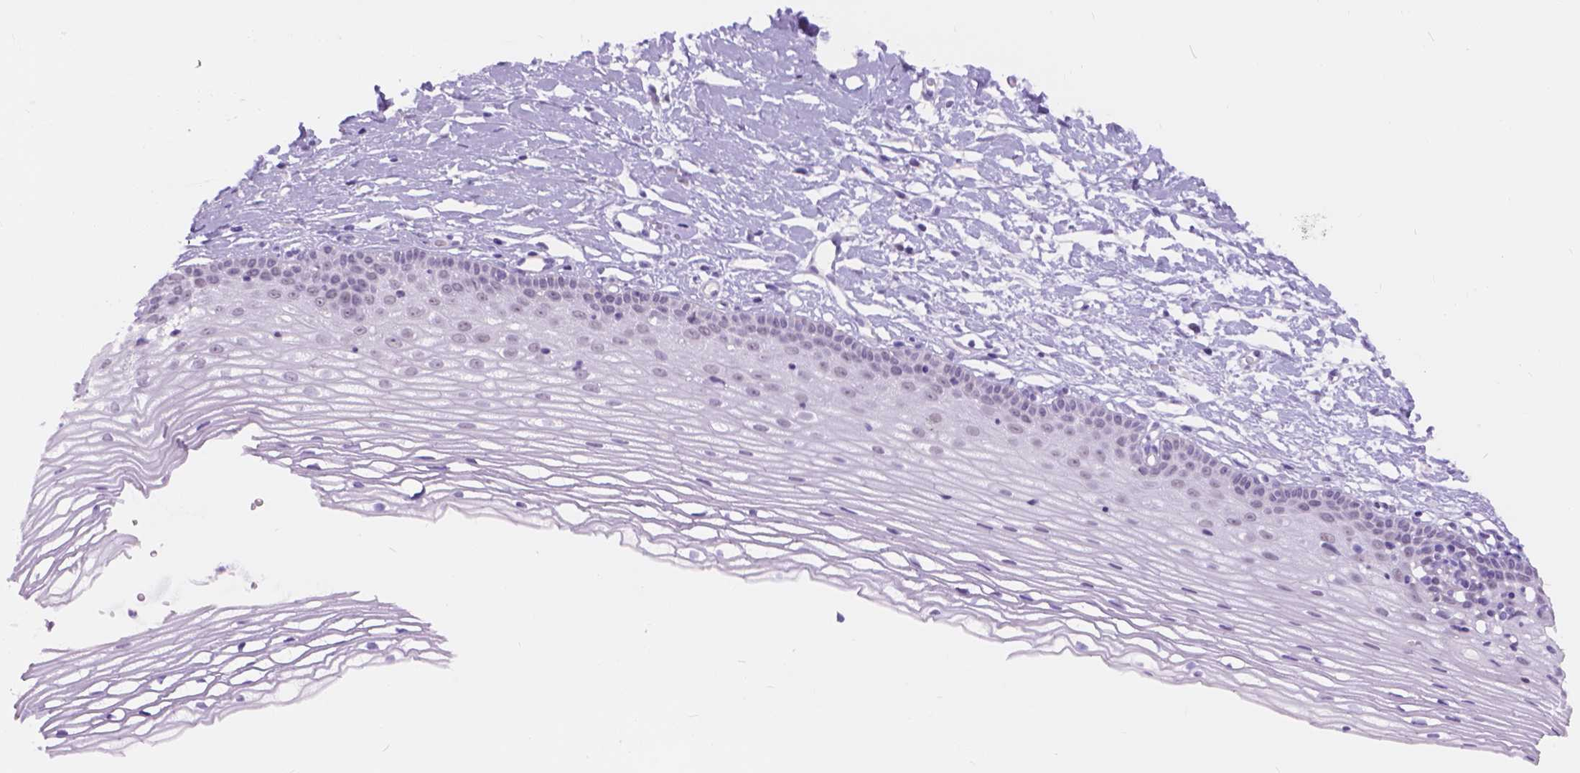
{"staining": {"intensity": "negative", "quantity": "none", "location": "none"}, "tissue": "cervix", "cell_type": "Glandular cells", "image_type": "normal", "snomed": [{"axis": "morphology", "description": "Normal tissue, NOS"}, {"axis": "topography", "description": "Cervix"}], "caption": "The histopathology image demonstrates no staining of glandular cells in unremarkable cervix.", "gene": "DCC", "patient": {"sex": "female", "age": 40}}